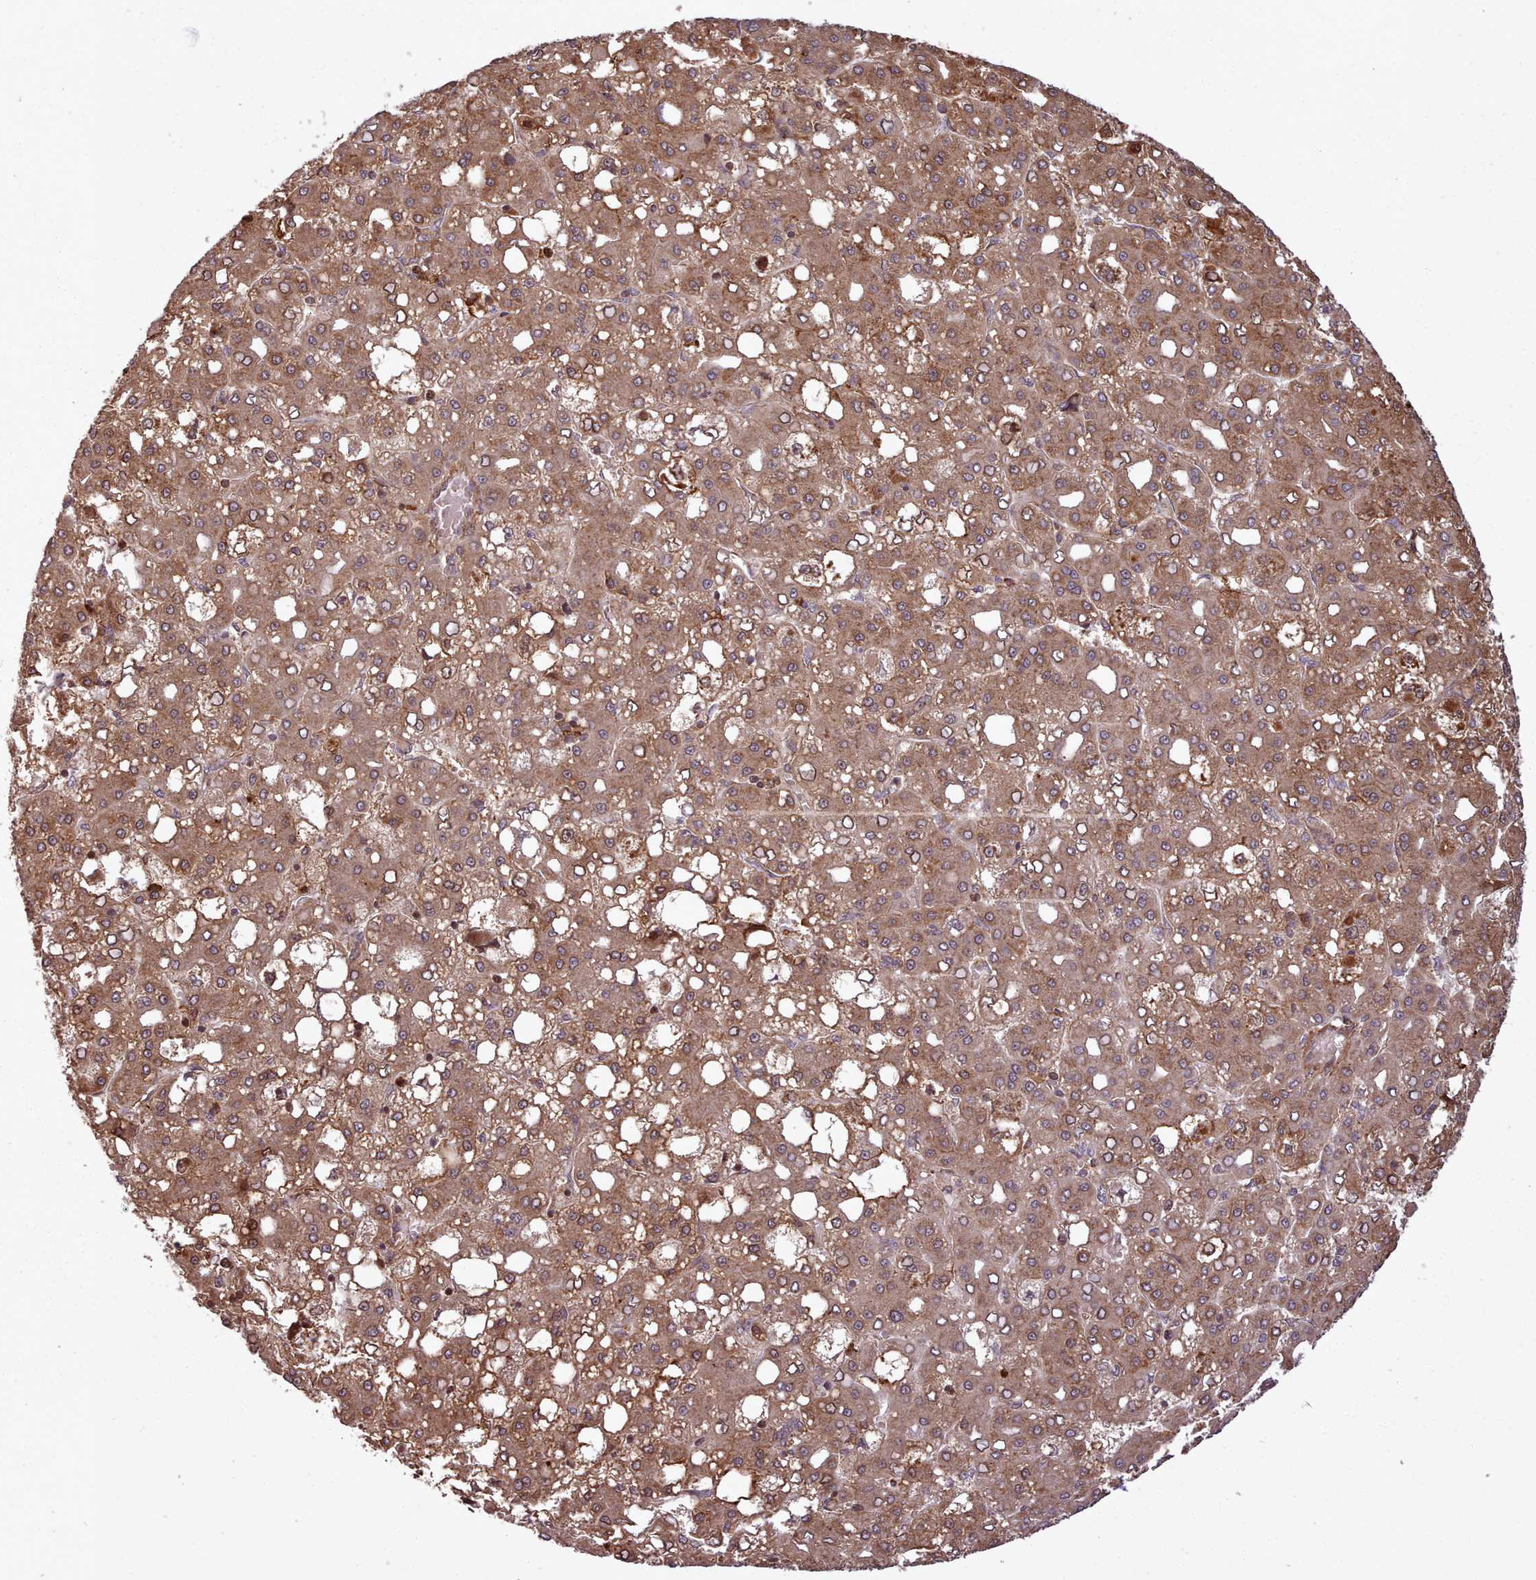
{"staining": {"intensity": "moderate", "quantity": ">75%", "location": "cytoplasmic/membranous"}, "tissue": "liver cancer", "cell_type": "Tumor cells", "image_type": "cancer", "snomed": [{"axis": "morphology", "description": "Carcinoma, Hepatocellular, NOS"}, {"axis": "topography", "description": "Liver"}], "caption": "DAB (3,3'-diaminobenzidine) immunohistochemical staining of human liver cancer reveals moderate cytoplasmic/membranous protein expression in about >75% of tumor cells.", "gene": "NLRP7", "patient": {"sex": "male", "age": 65}}